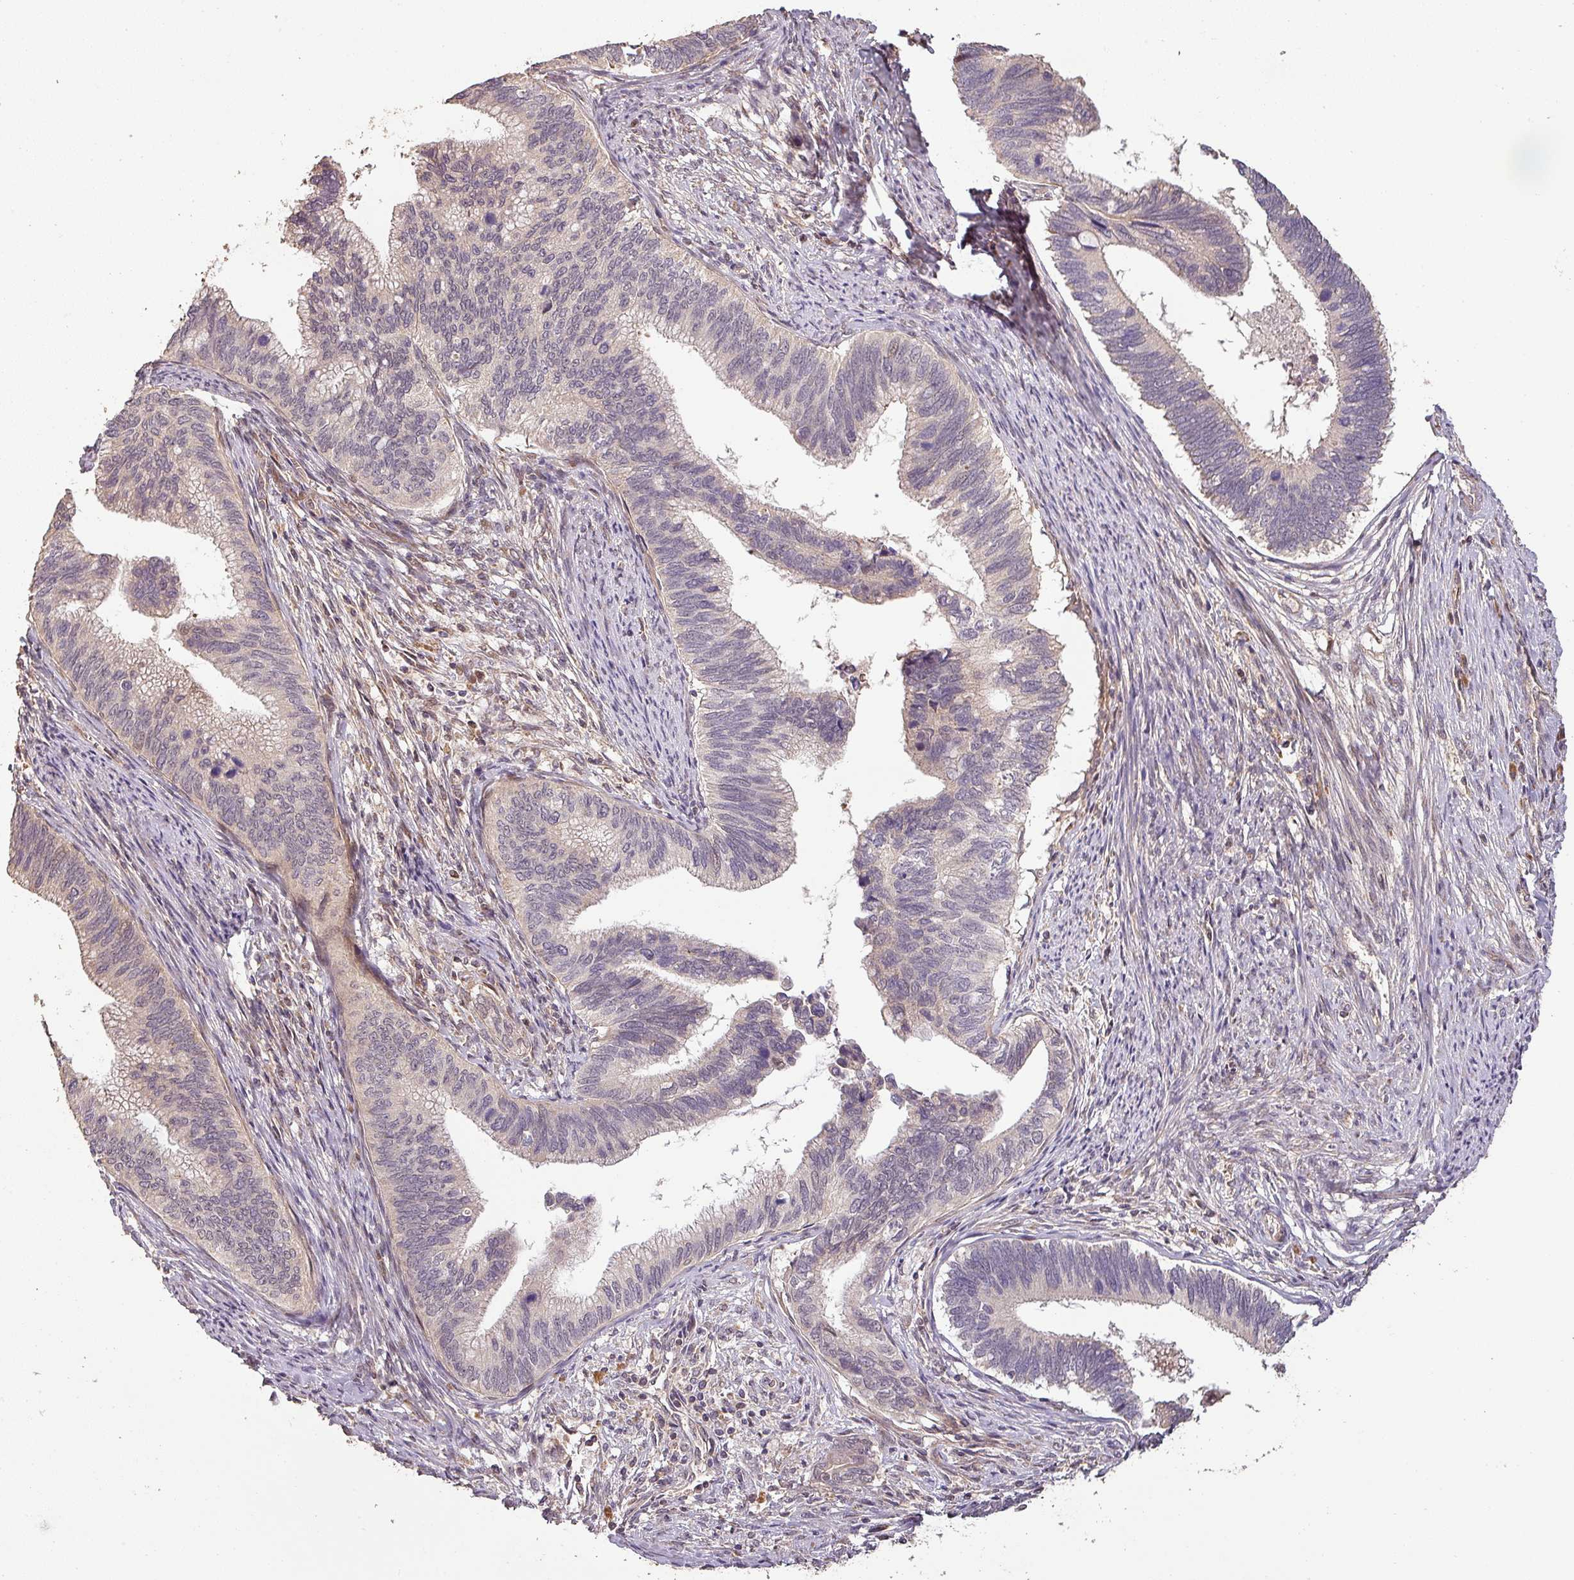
{"staining": {"intensity": "negative", "quantity": "none", "location": "none"}, "tissue": "cervical cancer", "cell_type": "Tumor cells", "image_type": "cancer", "snomed": [{"axis": "morphology", "description": "Adenocarcinoma, NOS"}, {"axis": "topography", "description": "Cervix"}], "caption": "Tumor cells are negative for brown protein staining in cervical adenocarcinoma. The staining was performed using DAB to visualize the protein expression in brown, while the nuclei were stained in blue with hematoxylin (Magnification: 20x).", "gene": "BPIFB3", "patient": {"sex": "female", "age": 42}}